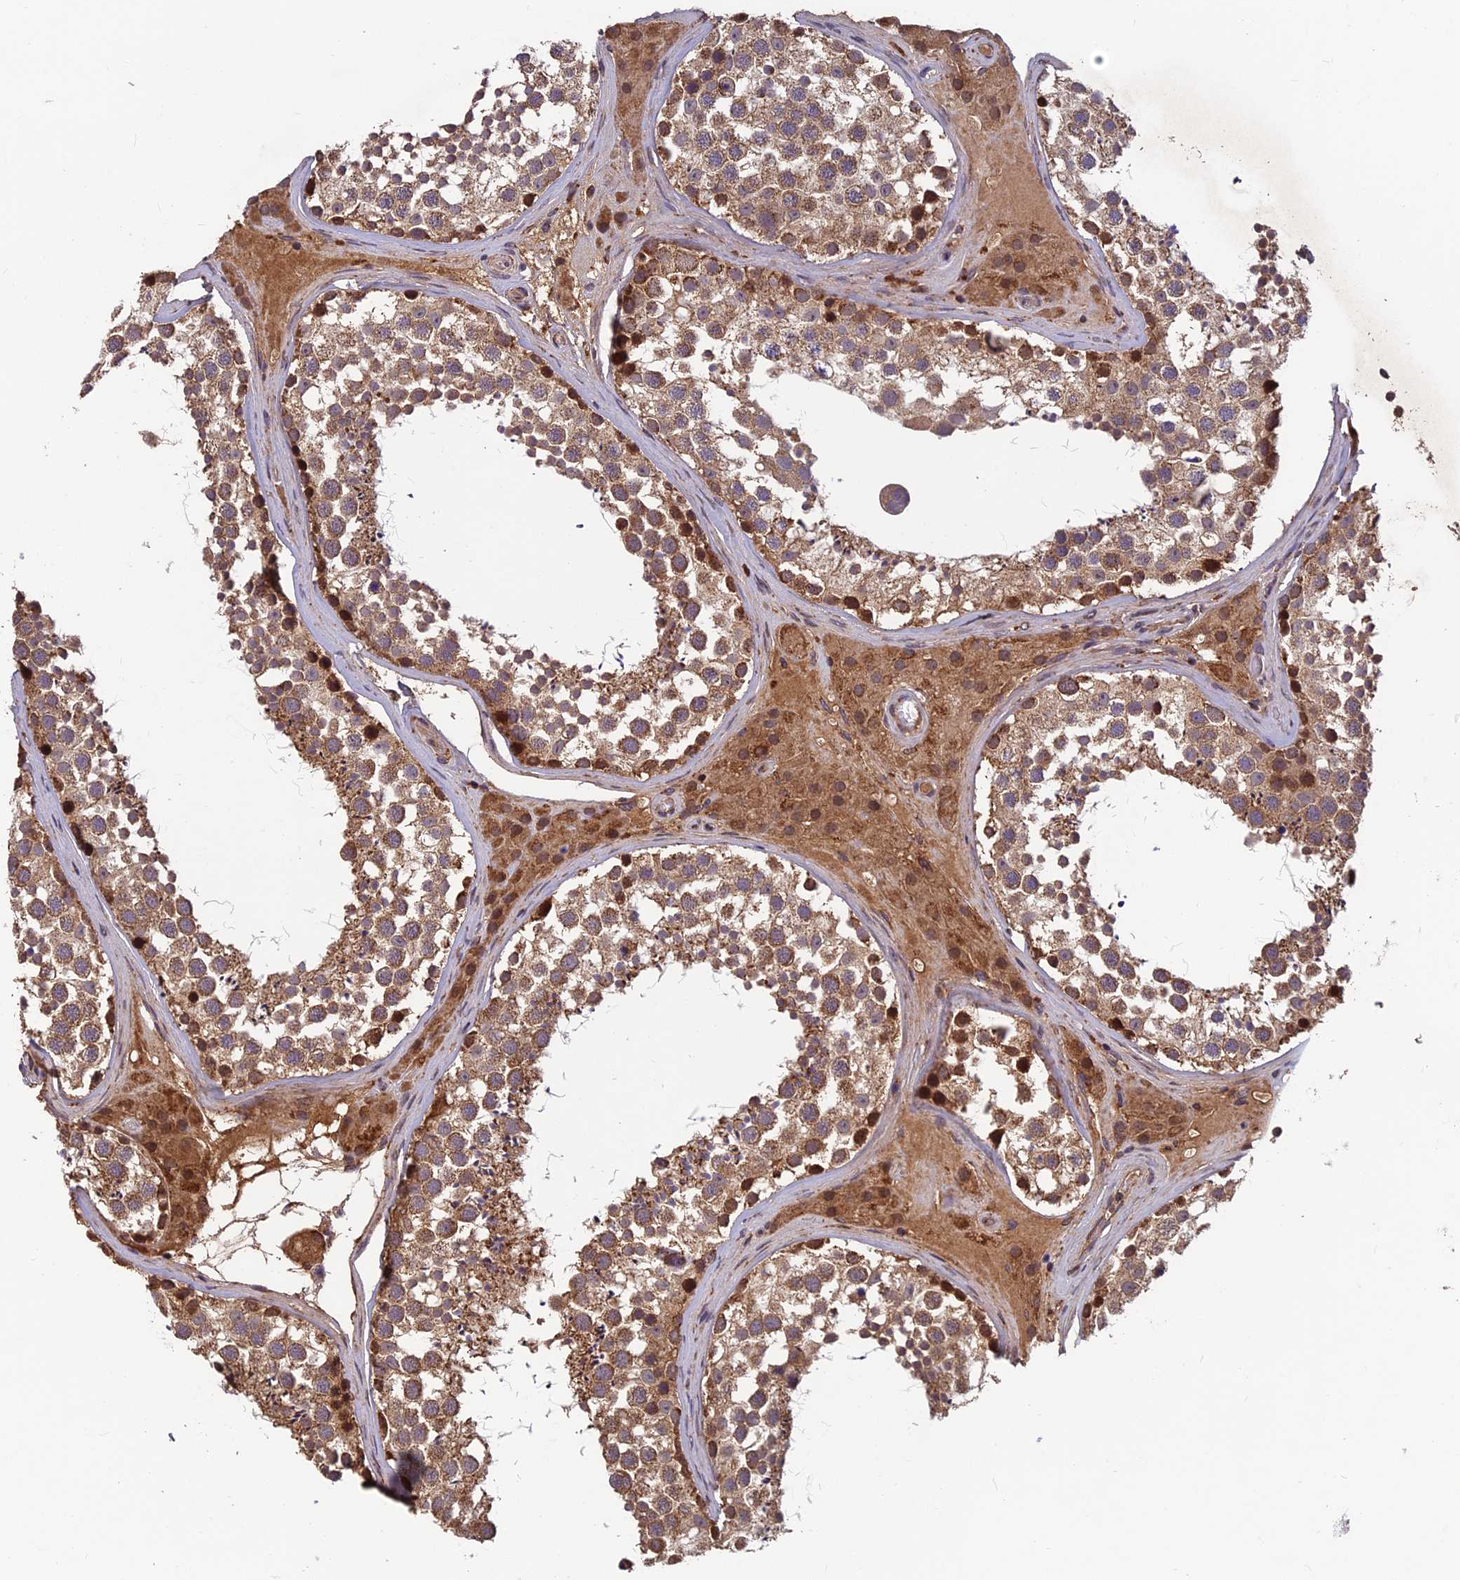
{"staining": {"intensity": "moderate", "quantity": ">75%", "location": "cytoplasmic/membranous"}, "tissue": "testis", "cell_type": "Cells in seminiferous ducts", "image_type": "normal", "snomed": [{"axis": "morphology", "description": "Normal tissue, NOS"}, {"axis": "topography", "description": "Testis"}], "caption": "Testis stained with a brown dye shows moderate cytoplasmic/membranous positive expression in approximately >75% of cells in seminiferous ducts.", "gene": "CCDC15", "patient": {"sex": "male", "age": 46}}